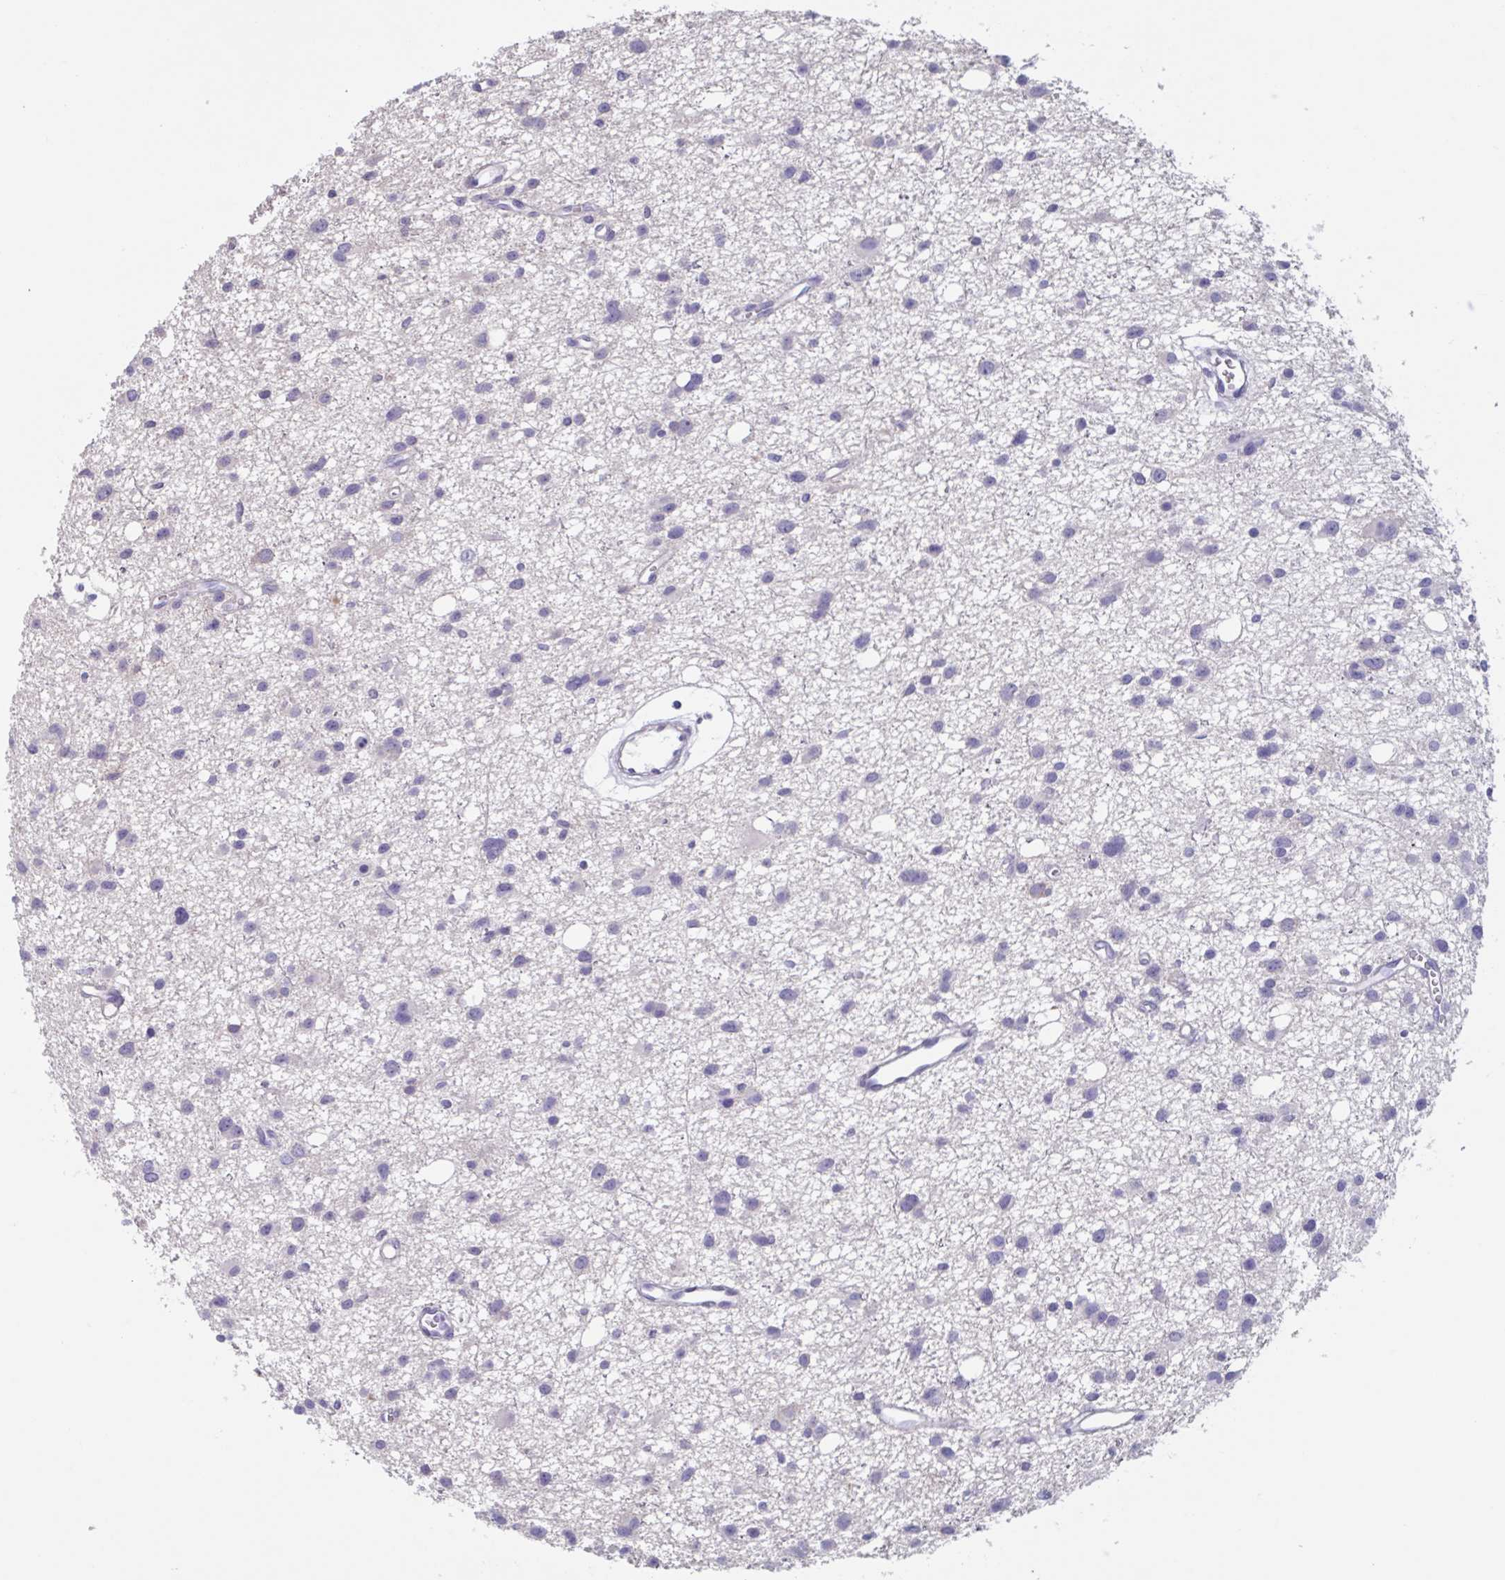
{"staining": {"intensity": "negative", "quantity": "none", "location": "none"}, "tissue": "glioma", "cell_type": "Tumor cells", "image_type": "cancer", "snomed": [{"axis": "morphology", "description": "Glioma, malignant, High grade"}, {"axis": "topography", "description": "Brain"}], "caption": "DAB immunohistochemical staining of human glioma displays no significant expression in tumor cells.", "gene": "LPIN3", "patient": {"sex": "male", "age": 23}}